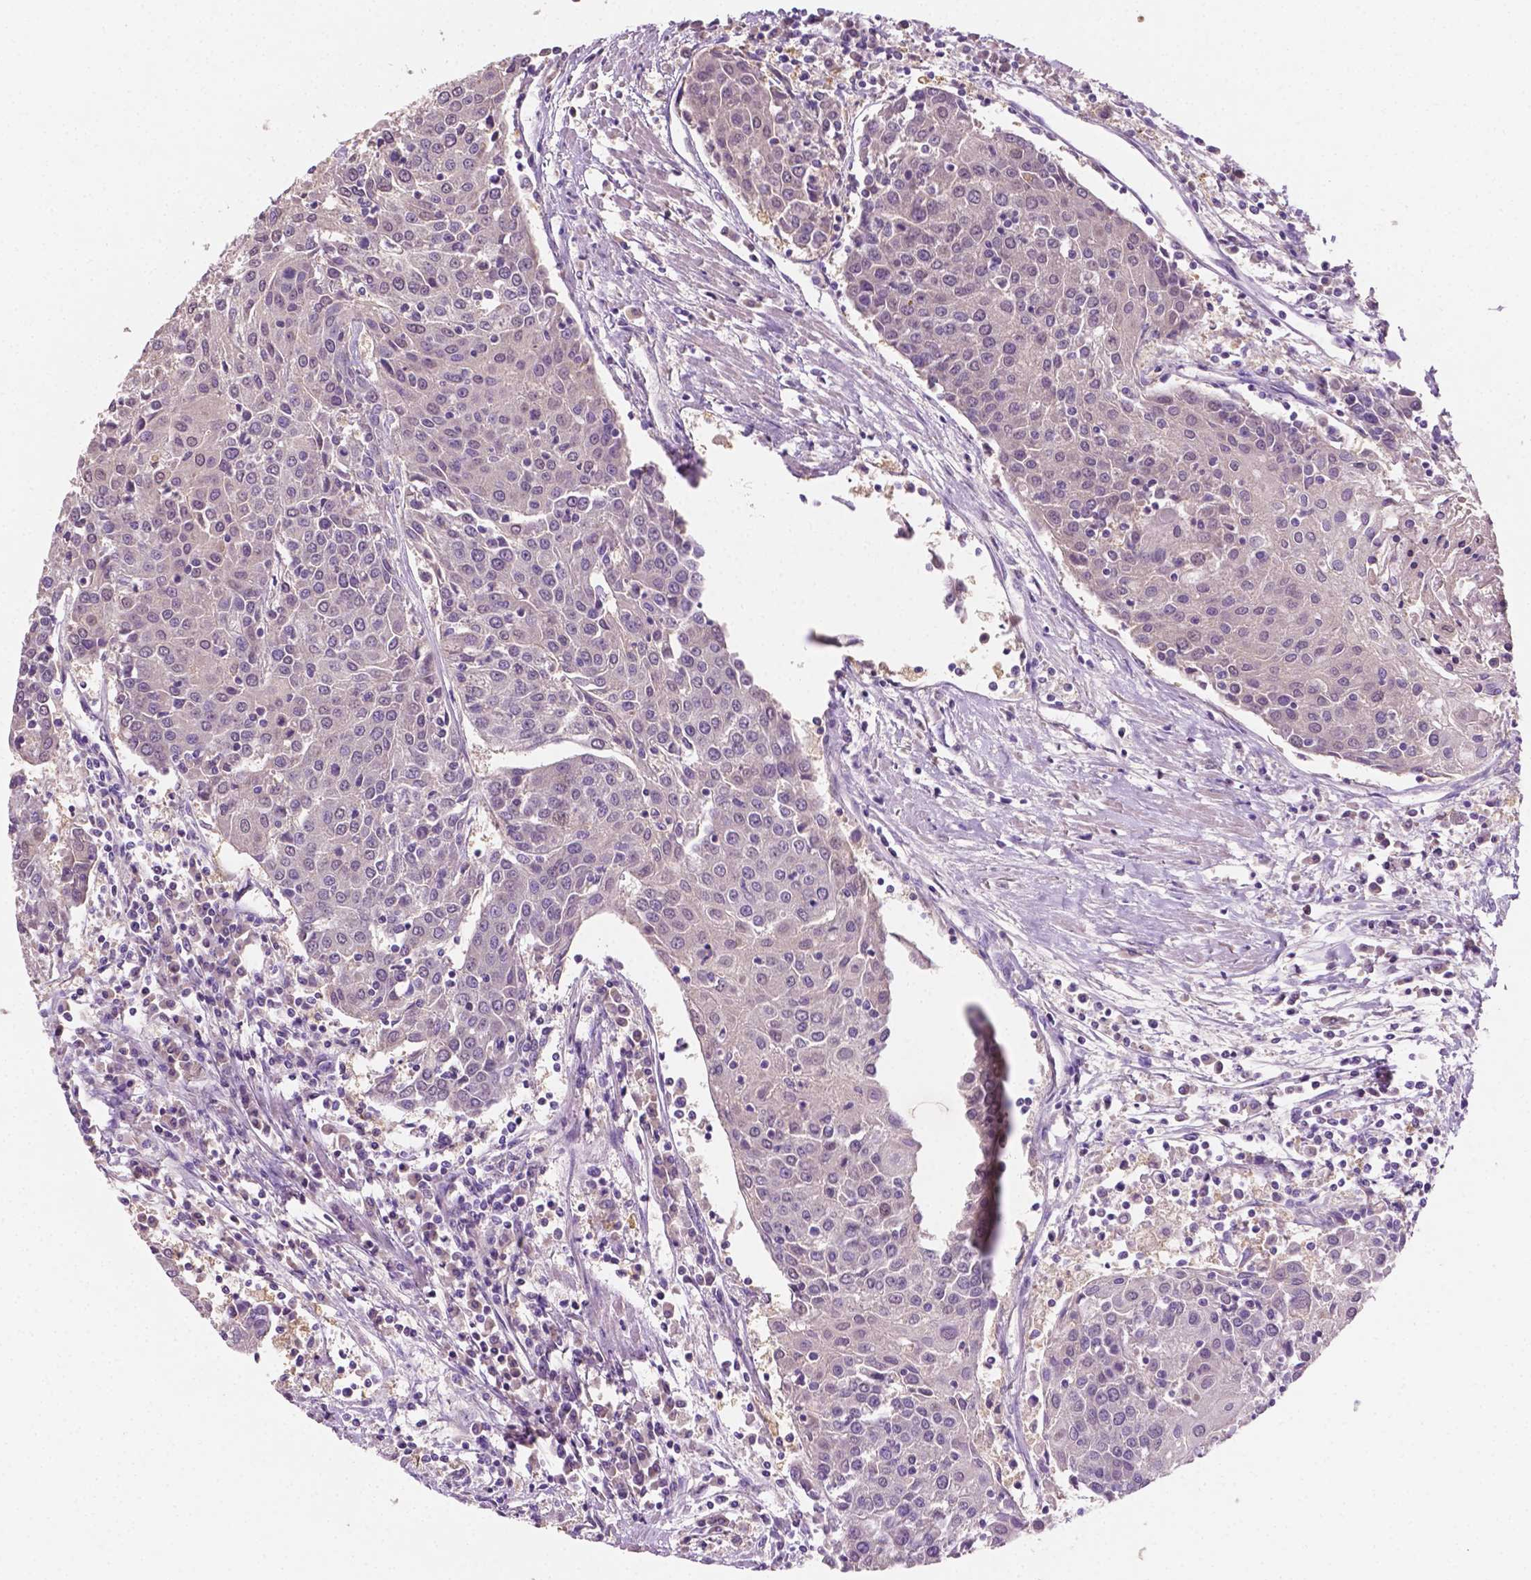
{"staining": {"intensity": "negative", "quantity": "none", "location": "none"}, "tissue": "urothelial cancer", "cell_type": "Tumor cells", "image_type": "cancer", "snomed": [{"axis": "morphology", "description": "Urothelial carcinoma, High grade"}, {"axis": "topography", "description": "Urinary bladder"}], "caption": "There is no significant positivity in tumor cells of urothelial carcinoma (high-grade). (Stains: DAB (3,3'-diaminobenzidine) immunohistochemistry with hematoxylin counter stain, Microscopy: brightfield microscopy at high magnification).", "gene": "MROH6", "patient": {"sex": "female", "age": 85}}